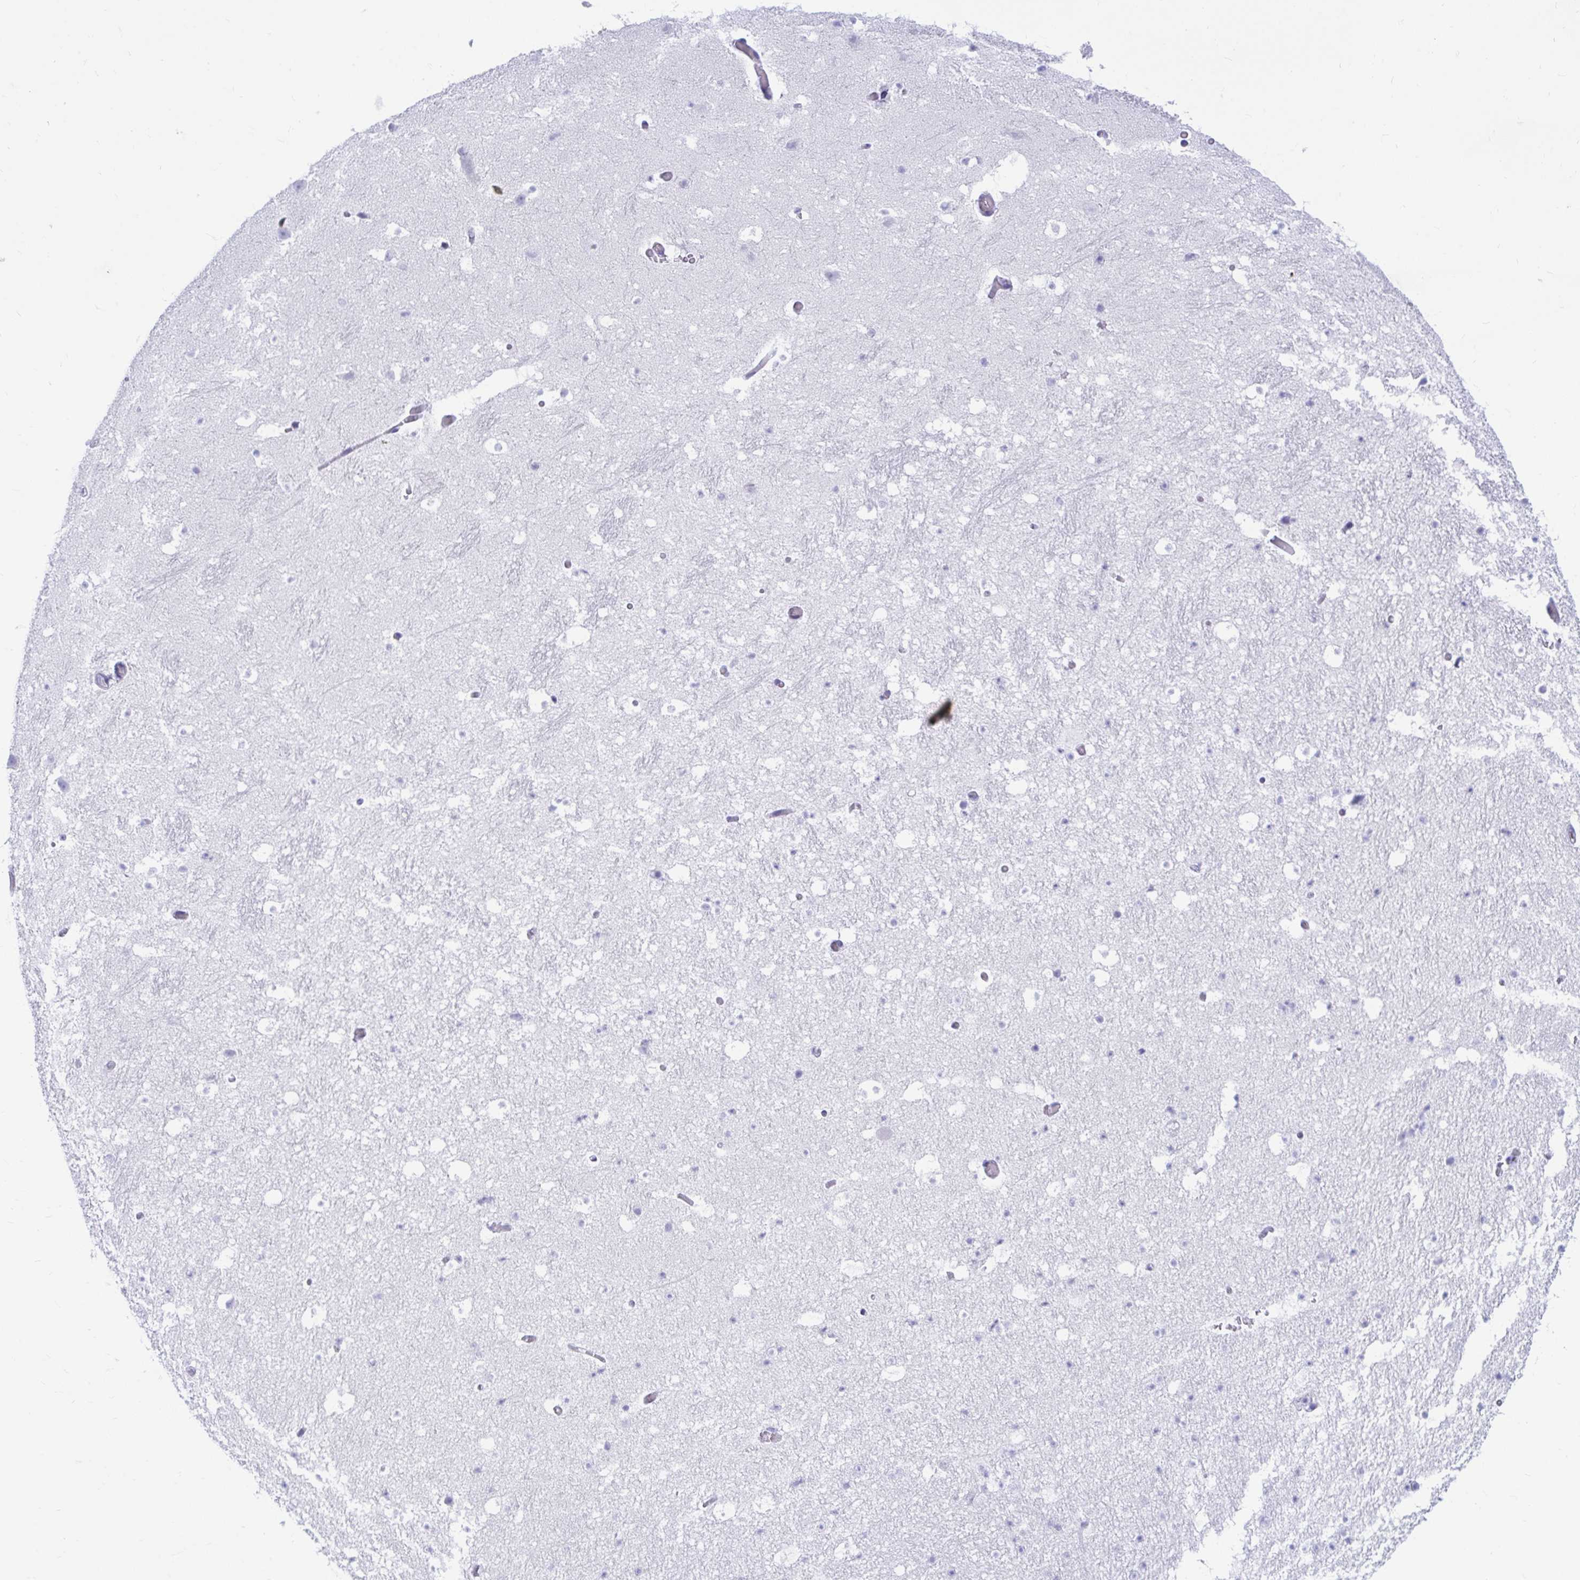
{"staining": {"intensity": "negative", "quantity": "none", "location": "none"}, "tissue": "hippocampus", "cell_type": "Glial cells", "image_type": "normal", "snomed": [{"axis": "morphology", "description": "Normal tissue, NOS"}, {"axis": "topography", "description": "Hippocampus"}], "caption": "Immunohistochemistry (IHC) photomicrograph of benign hippocampus: hippocampus stained with DAB (3,3'-diaminobenzidine) exhibits no significant protein expression in glial cells.", "gene": "SHISA8", "patient": {"sex": "male", "age": 26}}